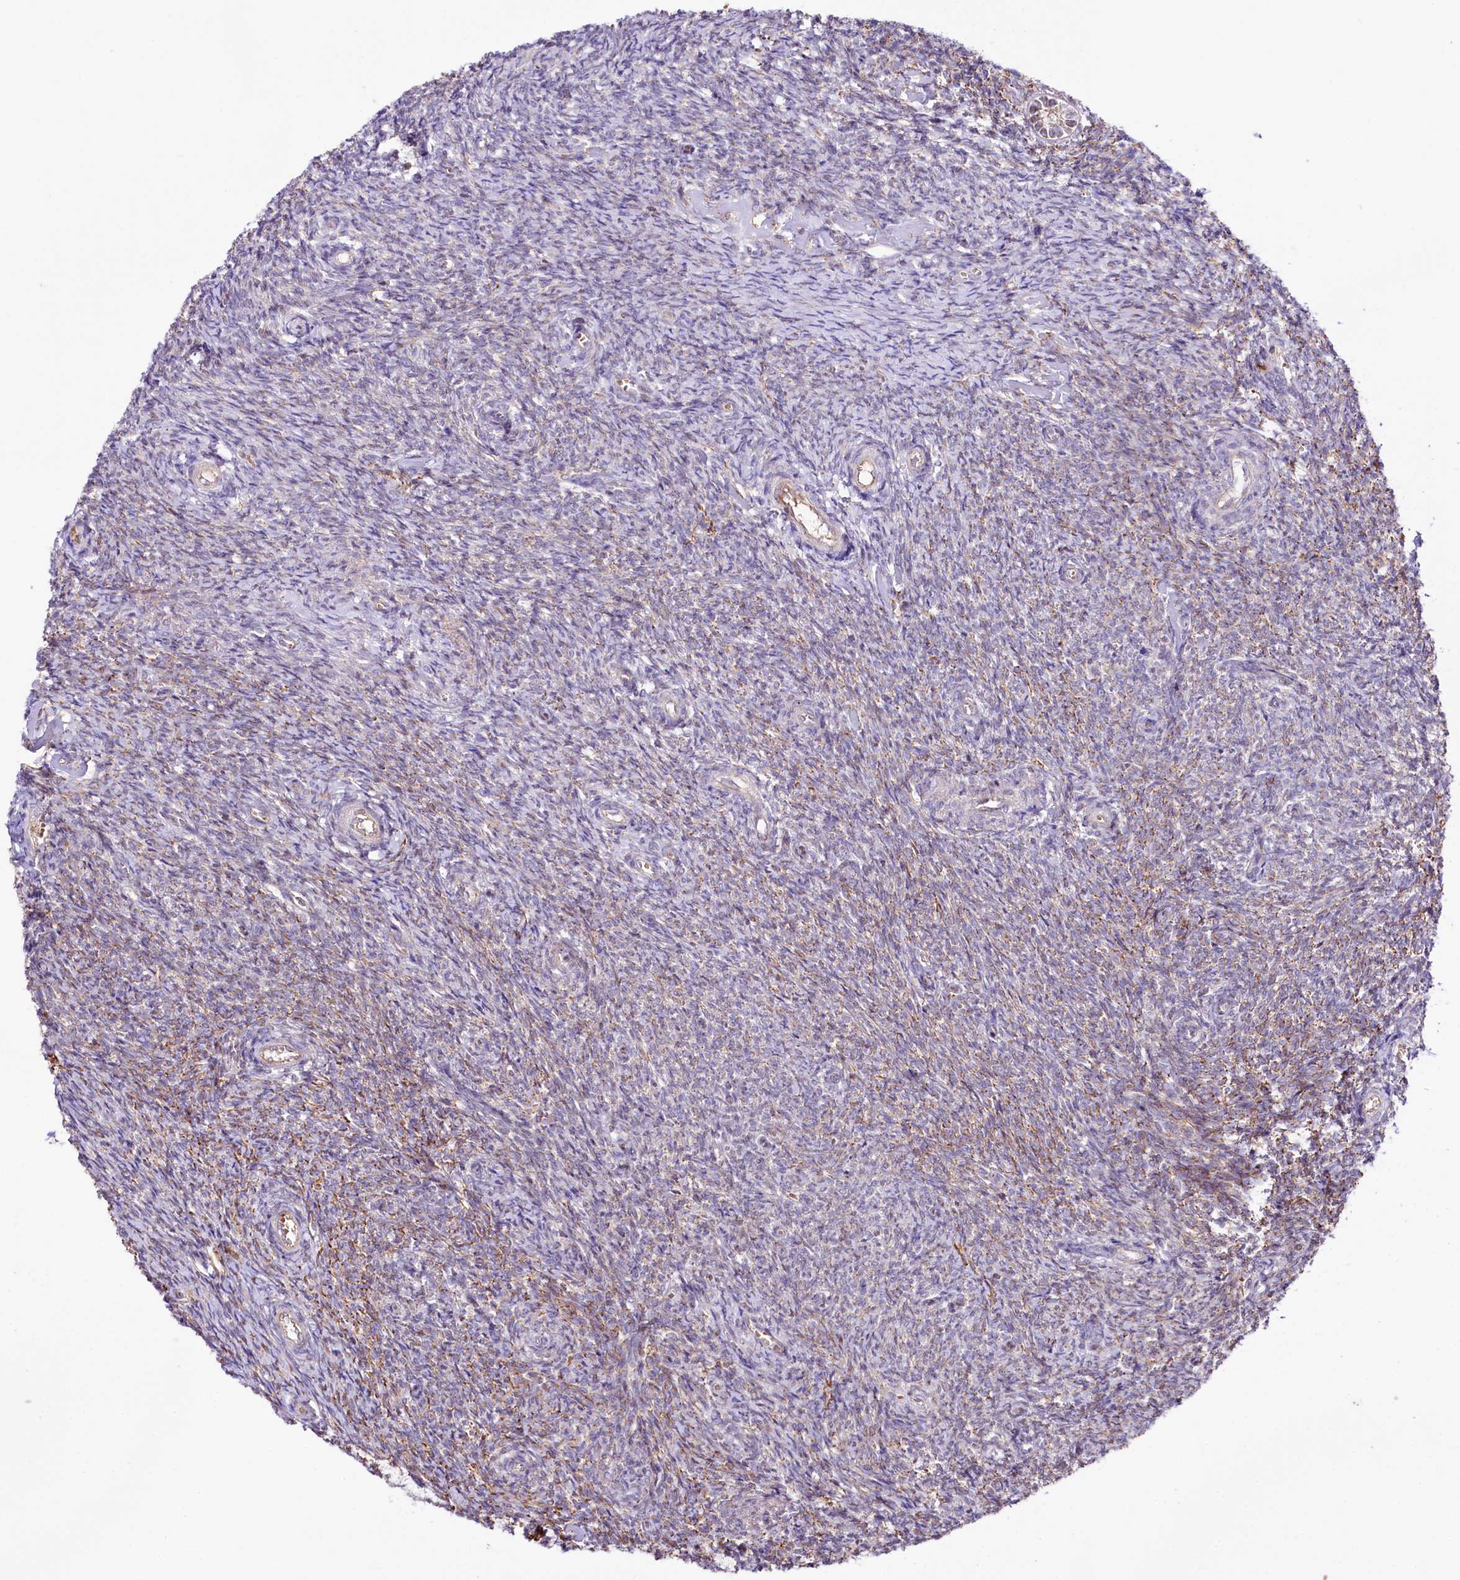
{"staining": {"intensity": "weak", "quantity": "25%-75%", "location": "cytoplasmic/membranous"}, "tissue": "ovary", "cell_type": "Ovarian stroma cells", "image_type": "normal", "snomed": [{"axis": "morphology", "description": "Normal tissue, NOS"}, {"axis": "topography", "description": "Ovary"}], "caption": "An immunohistochemistry (IHC) histopathology image of benign tissue is shown. Protein staining in brown labels weak cytoplasmic/membranous positivity in ovary within ovarian stroma cells. (Stains: DAB (3,3'-diaminobenzidine) in brown, nuclei in blue, Microscopy: brightfield microscopy at high magnification).", "gene": "ST7", "patient": {"sex": "female", "age": 44}}